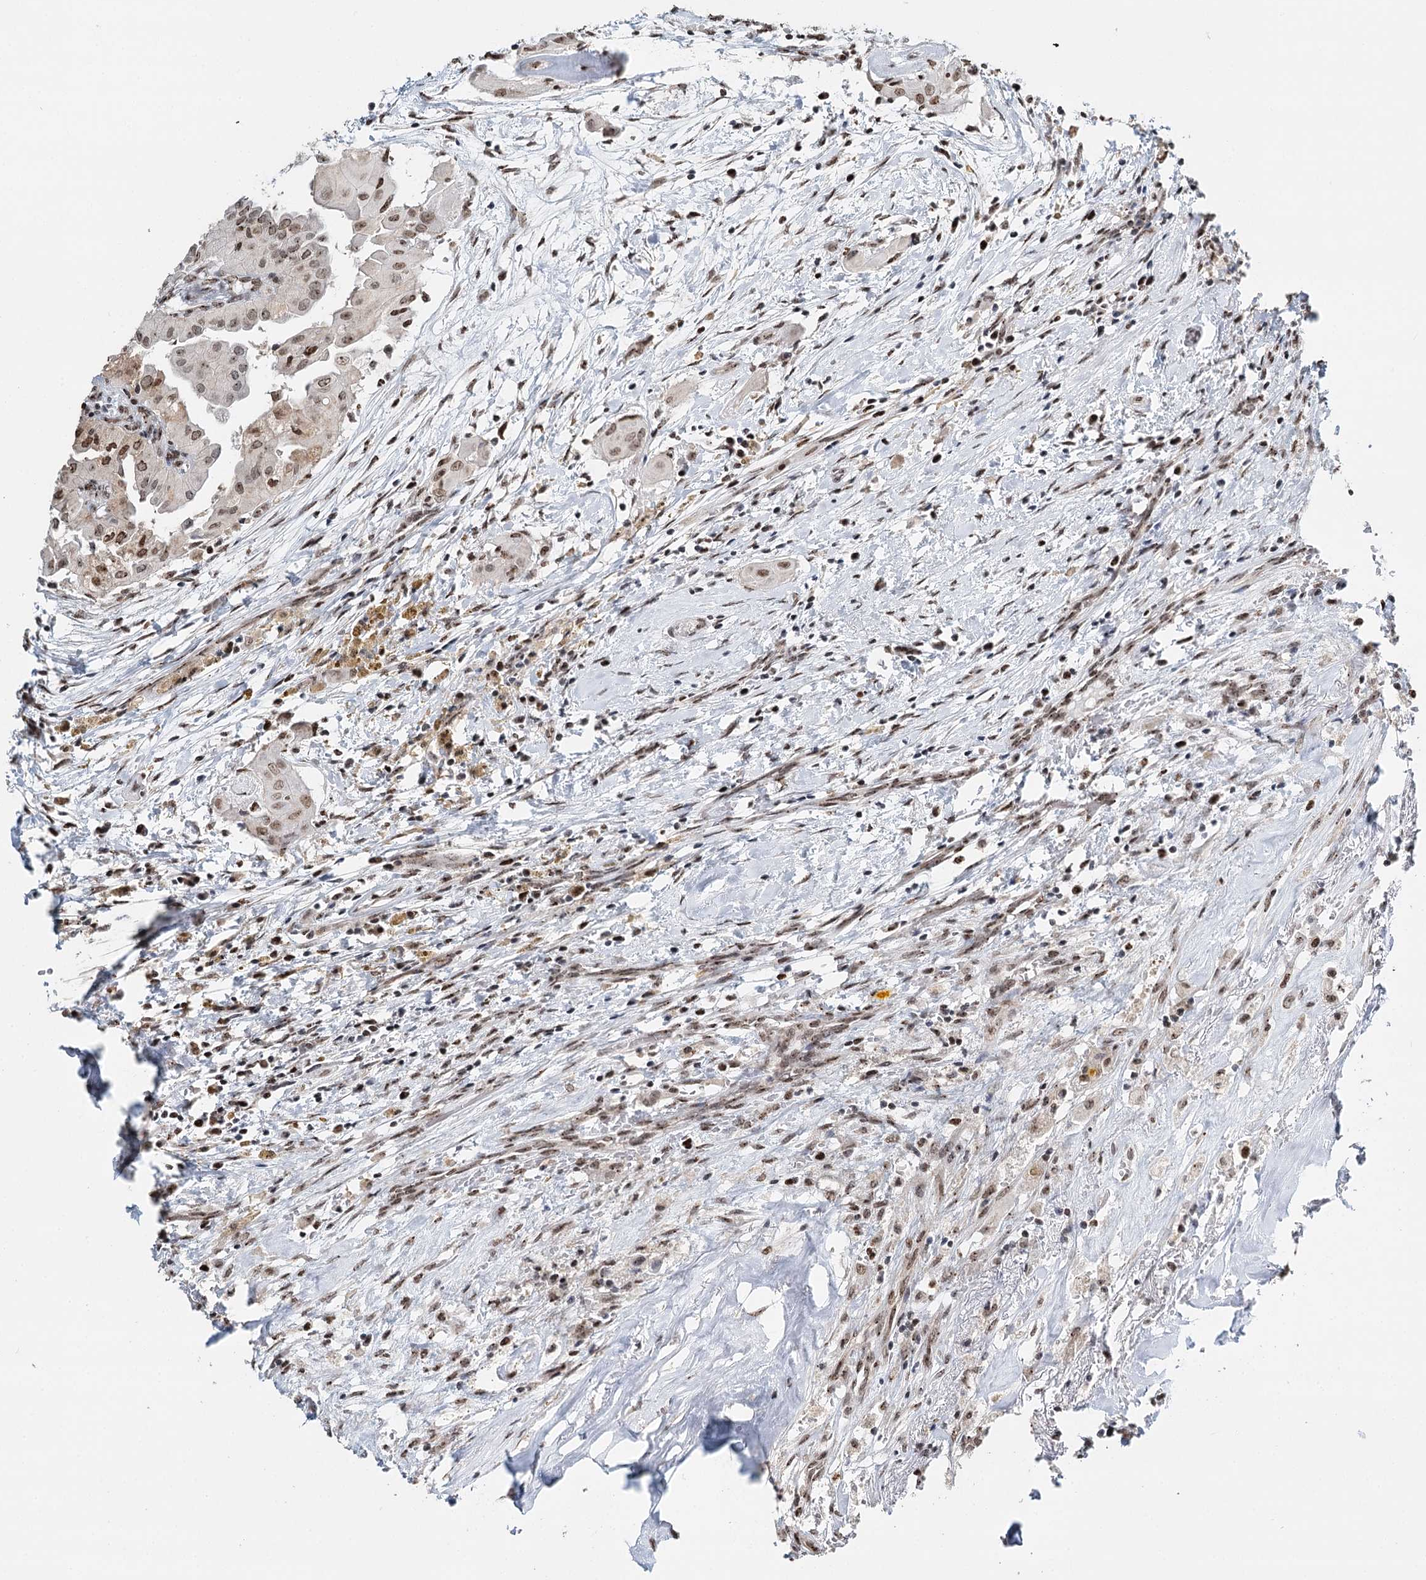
{"staining": {"intensity": "weak", "quantity": ">75%", "location": "nuclear"}, "tissue": "thyroid cancer", "cell_type": "Tumor cells", "image_type": "cancer", "snomed": [{"axis": "morphology", "description": "Papillary adenocarcinoma, NOS"}, {"axis": "topography", "description": "Thyroid gland"}], "caption": "High-magnification brightfield microscopy of papillary adenocarcinoma (thyroid) stained with DAB (3,3'-diaminobenzidine) (brown) and counterstained with hematoxylin (blue). tumor cells exhibit weak nuclear positivity is appreciated in about>75% of cells.", "gene": "RPS27A", "patient": {"sex": "female", "age": 59}}